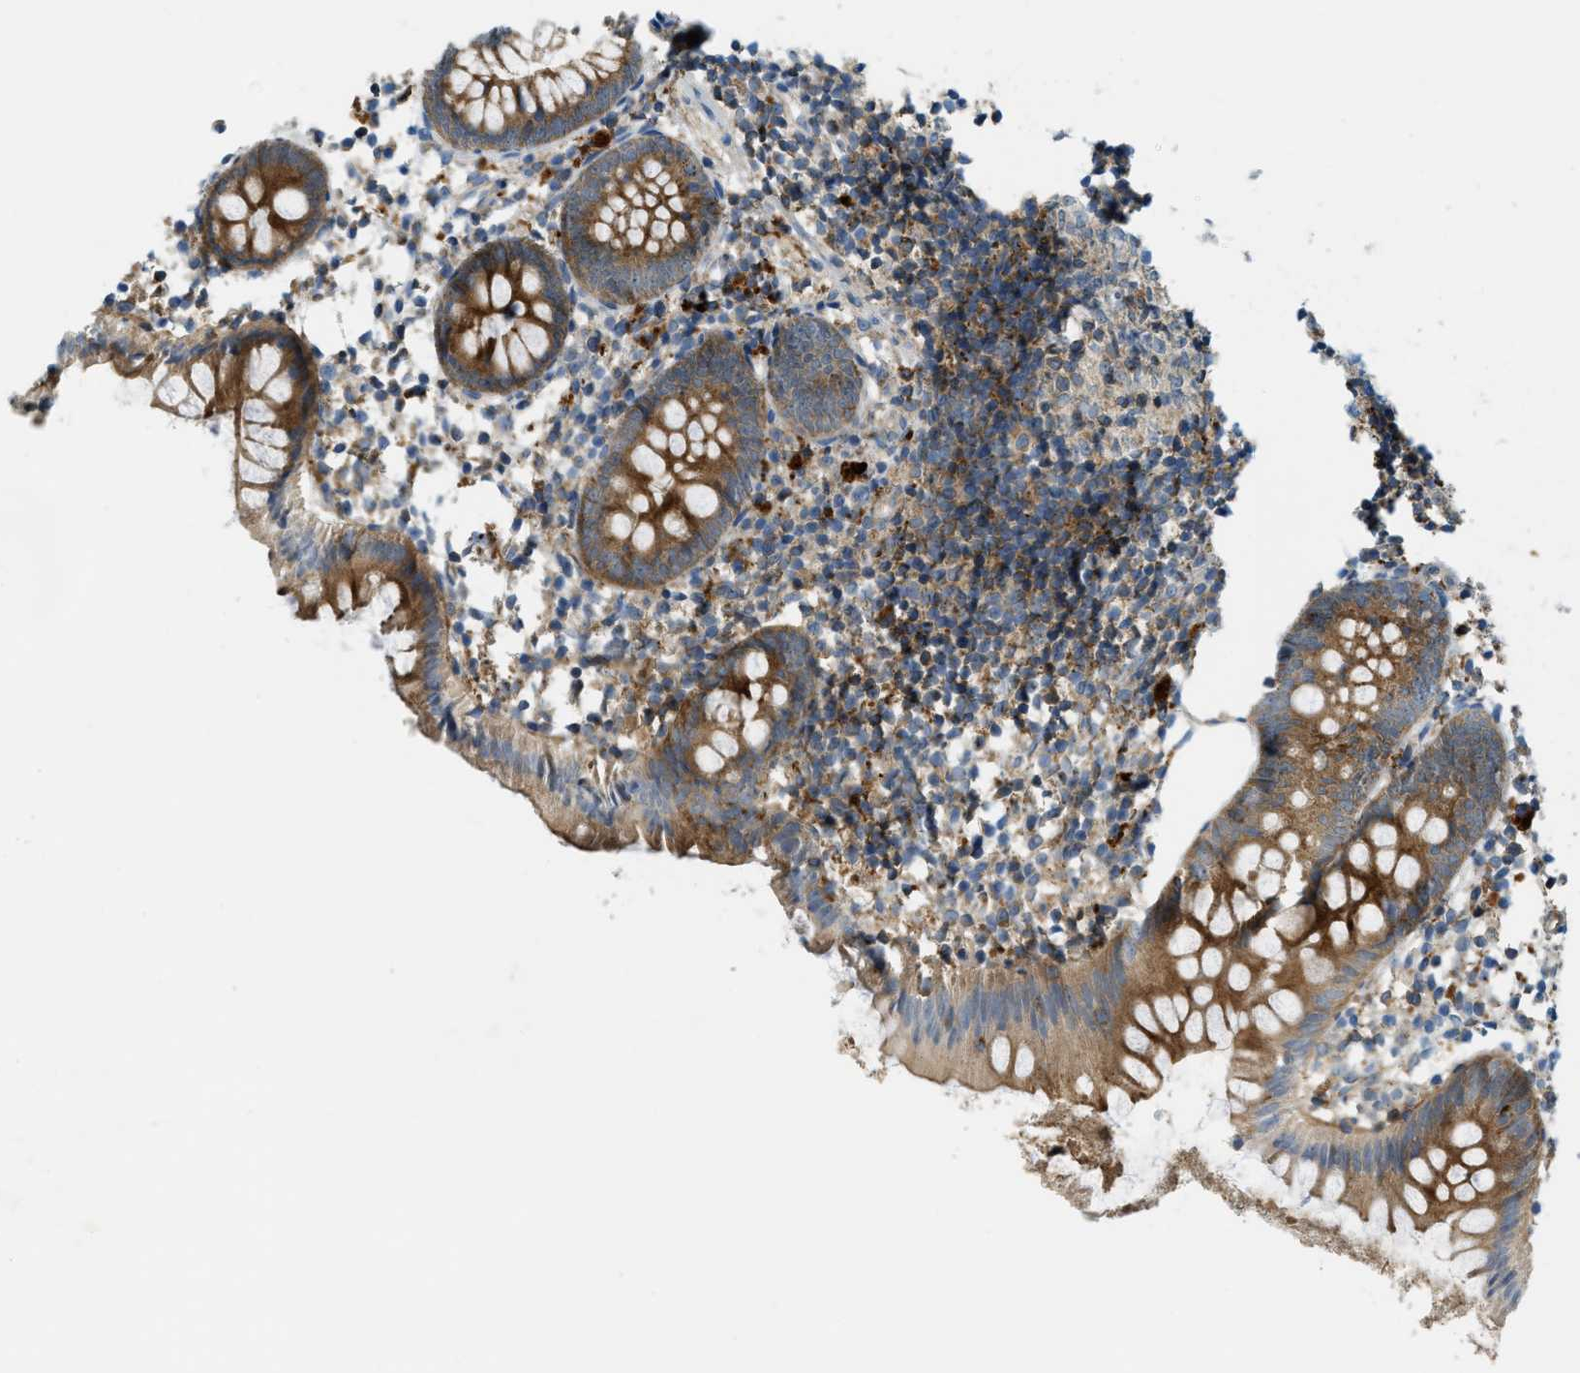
{"staining": {"intensity": "moderate", "quantity": ">75%", "location": "cytoplasmic/membranous"}, "tissue": "appendix", "cell_type": "Glandular cells", "image_type": "normal", "snomed": [{"axis": "morphology", "description": "Normal tissue, NOS"}, {"axis": "topography", "description": "Appendix"}], "caption": "Immunohistochemical staining of normal human appendix demonstrates moderate cytoplasmic/membranous protein staining in approximately >75% of glandular cells.", "gene": "PLBD2", "patient": {"sex": "female", "age": 20}}